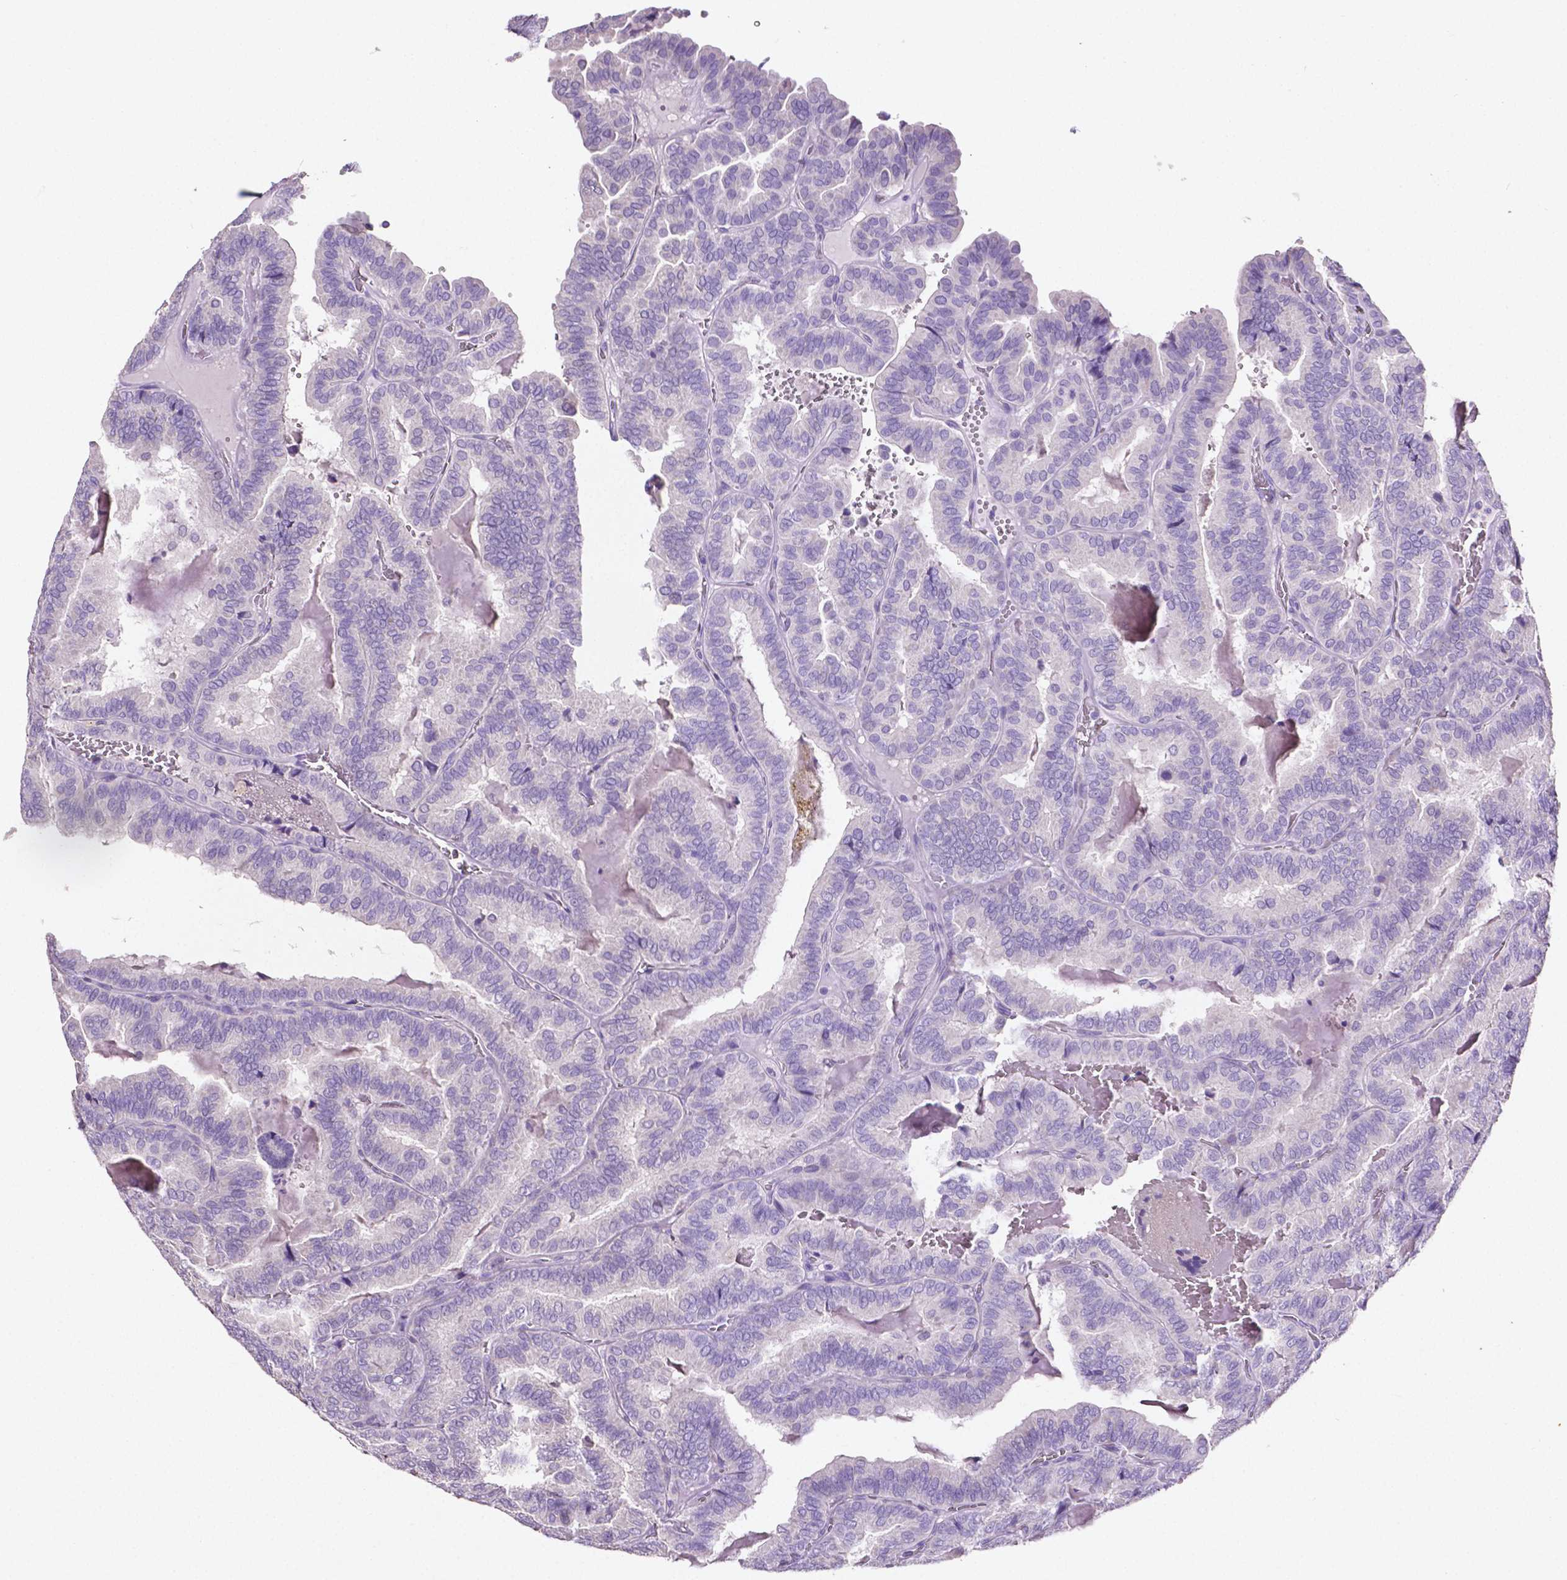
{"staining": {"intensity": "negative", "quantity": "none", "location": "none"}, "tissue": "thyroid cancer", "cell_type": "Tumor cells", "image_type": "cancer", "snomed": [{"axis": "morphology", "description": "Papillary adenocarcinoma, NOS"}, {"axis": "topography", "description": "Thyroid gland"}], "caption": "Thyroid cancer stained for a protein using immunohistochemistry reveals no positivity tumor cells.", "gene": "SLC22A2", "patient": {"sex": "female", "age": 75}}